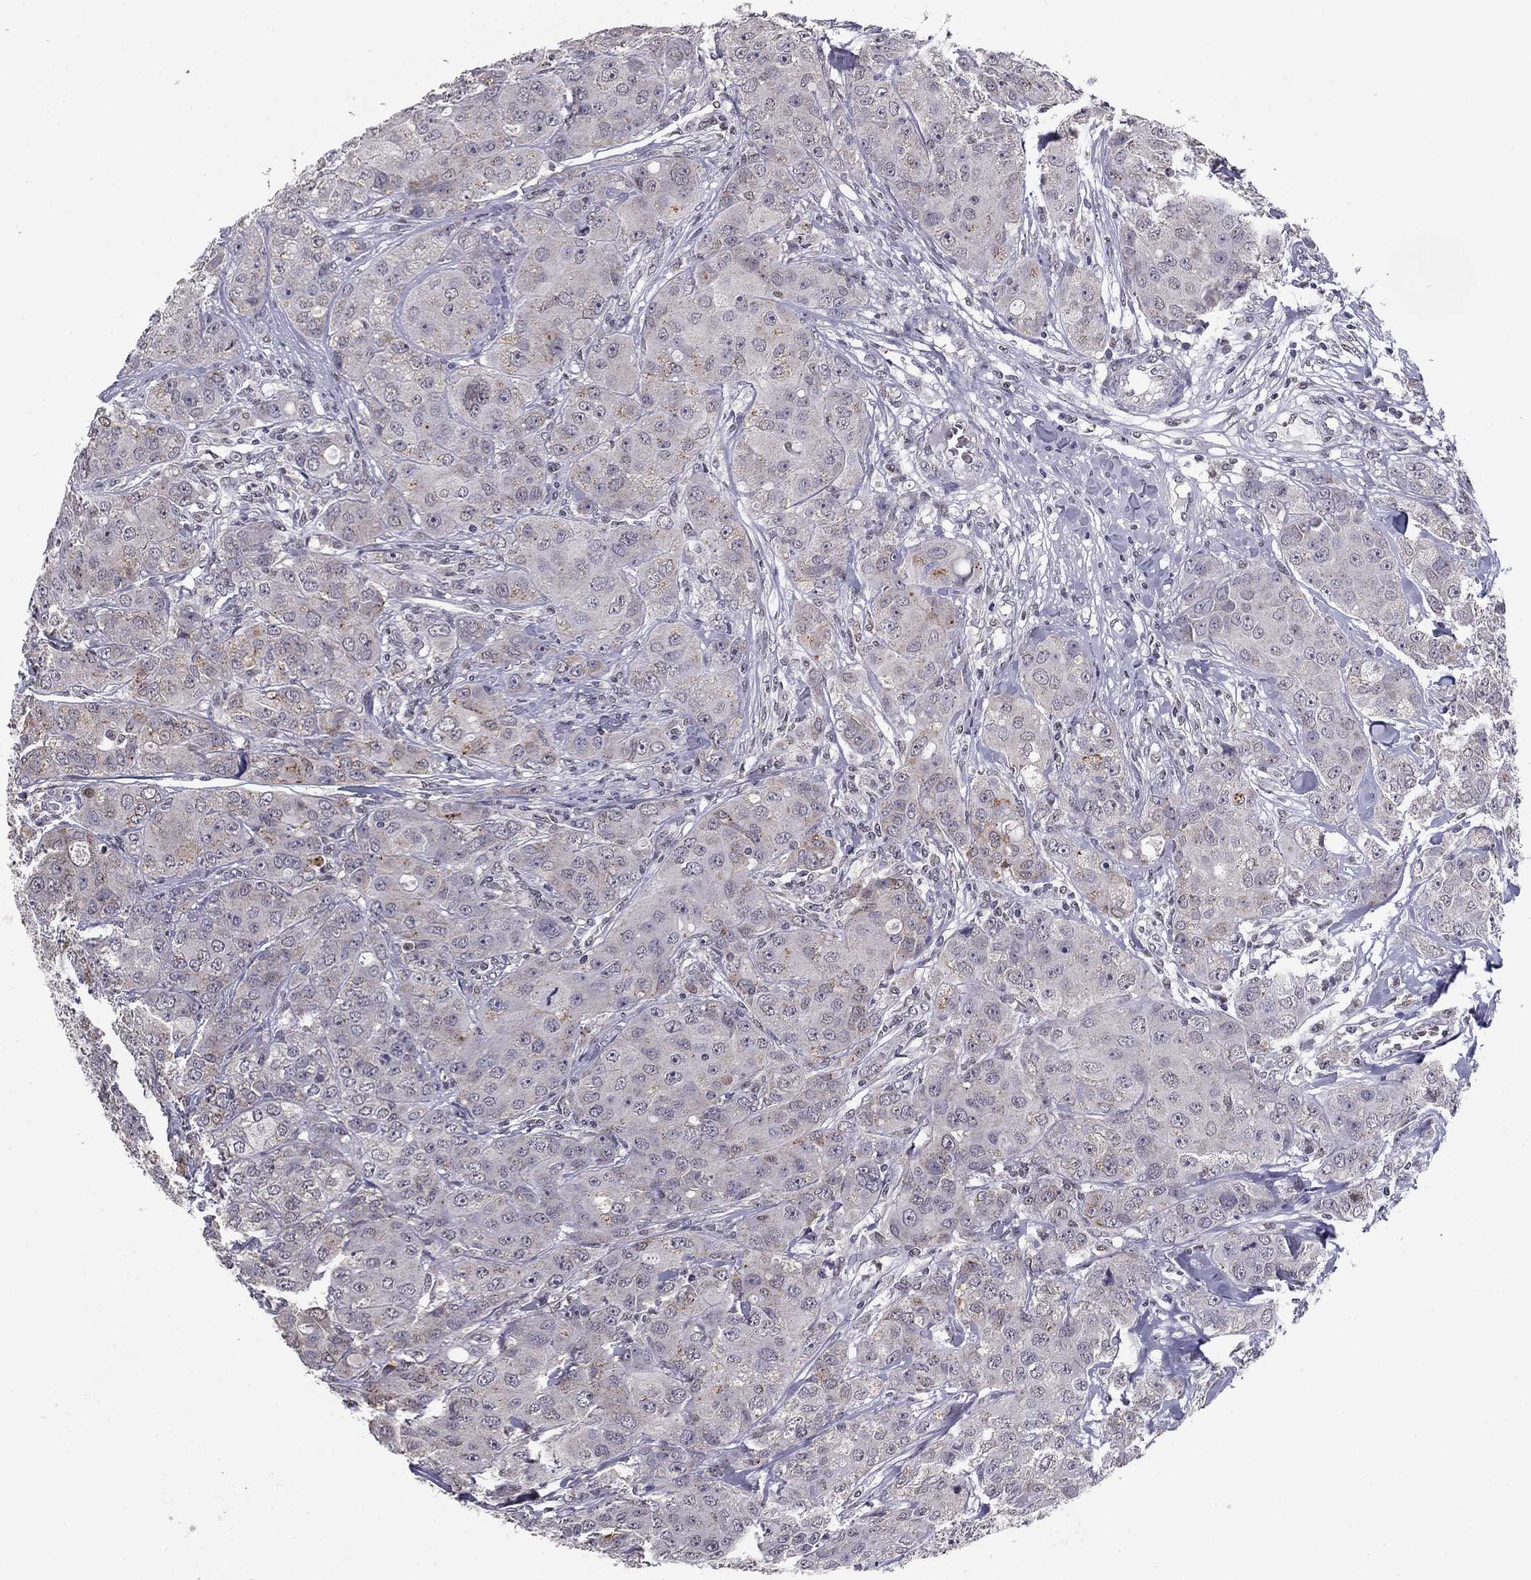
{"staining": {"intensity": "negative", "quantity": "none", "location": "none"}, "tissue": "breast cancer", "cell_type": "Tumor cells", "image_type": "cancer", "snomed": [{"axis": "morphology", "description": "Duct carcinoma"}, {"axis": "topography", "description": "Breast"}], "caption": "This is an IHC histopathology image of human breast cancer. There is no expression in tumor cells.", "gene": "HCN1", "patient": {"sex": "female", "age": 43}}